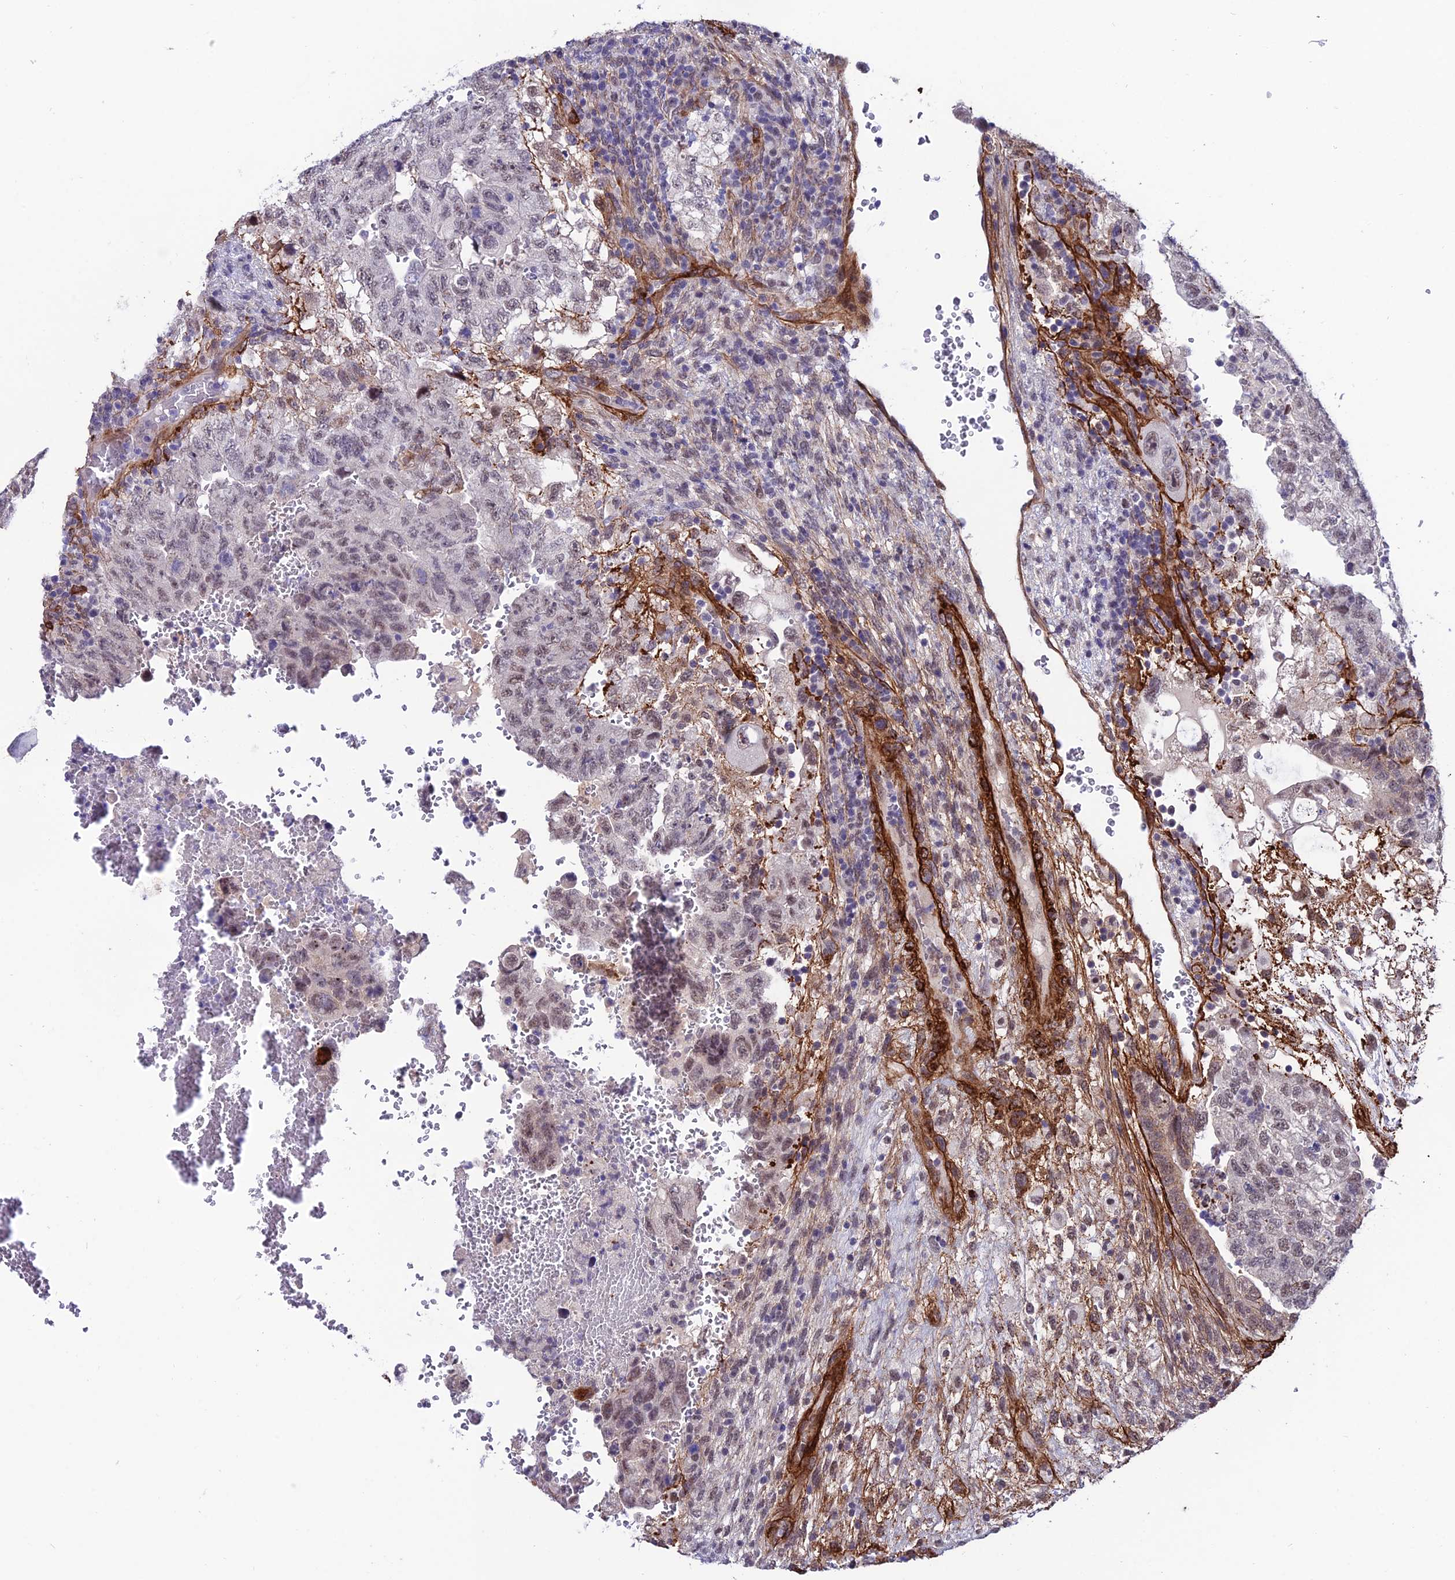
{"staining": {"intensity": "weak", "quantity": "25%-75%", "location": "nuclear"}, "tissue": "testis cancer", "cell_type": "Tumor cells", "image_type": "cancer", "snomed": [{"axis": "morphology", "description": "Carcinoma, Embryonal, NOS"}, {"axis": "topography", "description": "Testis"}], "caption": "Human testis cancer stained with a brown dye exhibits weak nuclear positive expression in approximately 25%-75% of tumor cells.", "gene": "SYT15", "patient": {"sex": "male", "age": 36}}